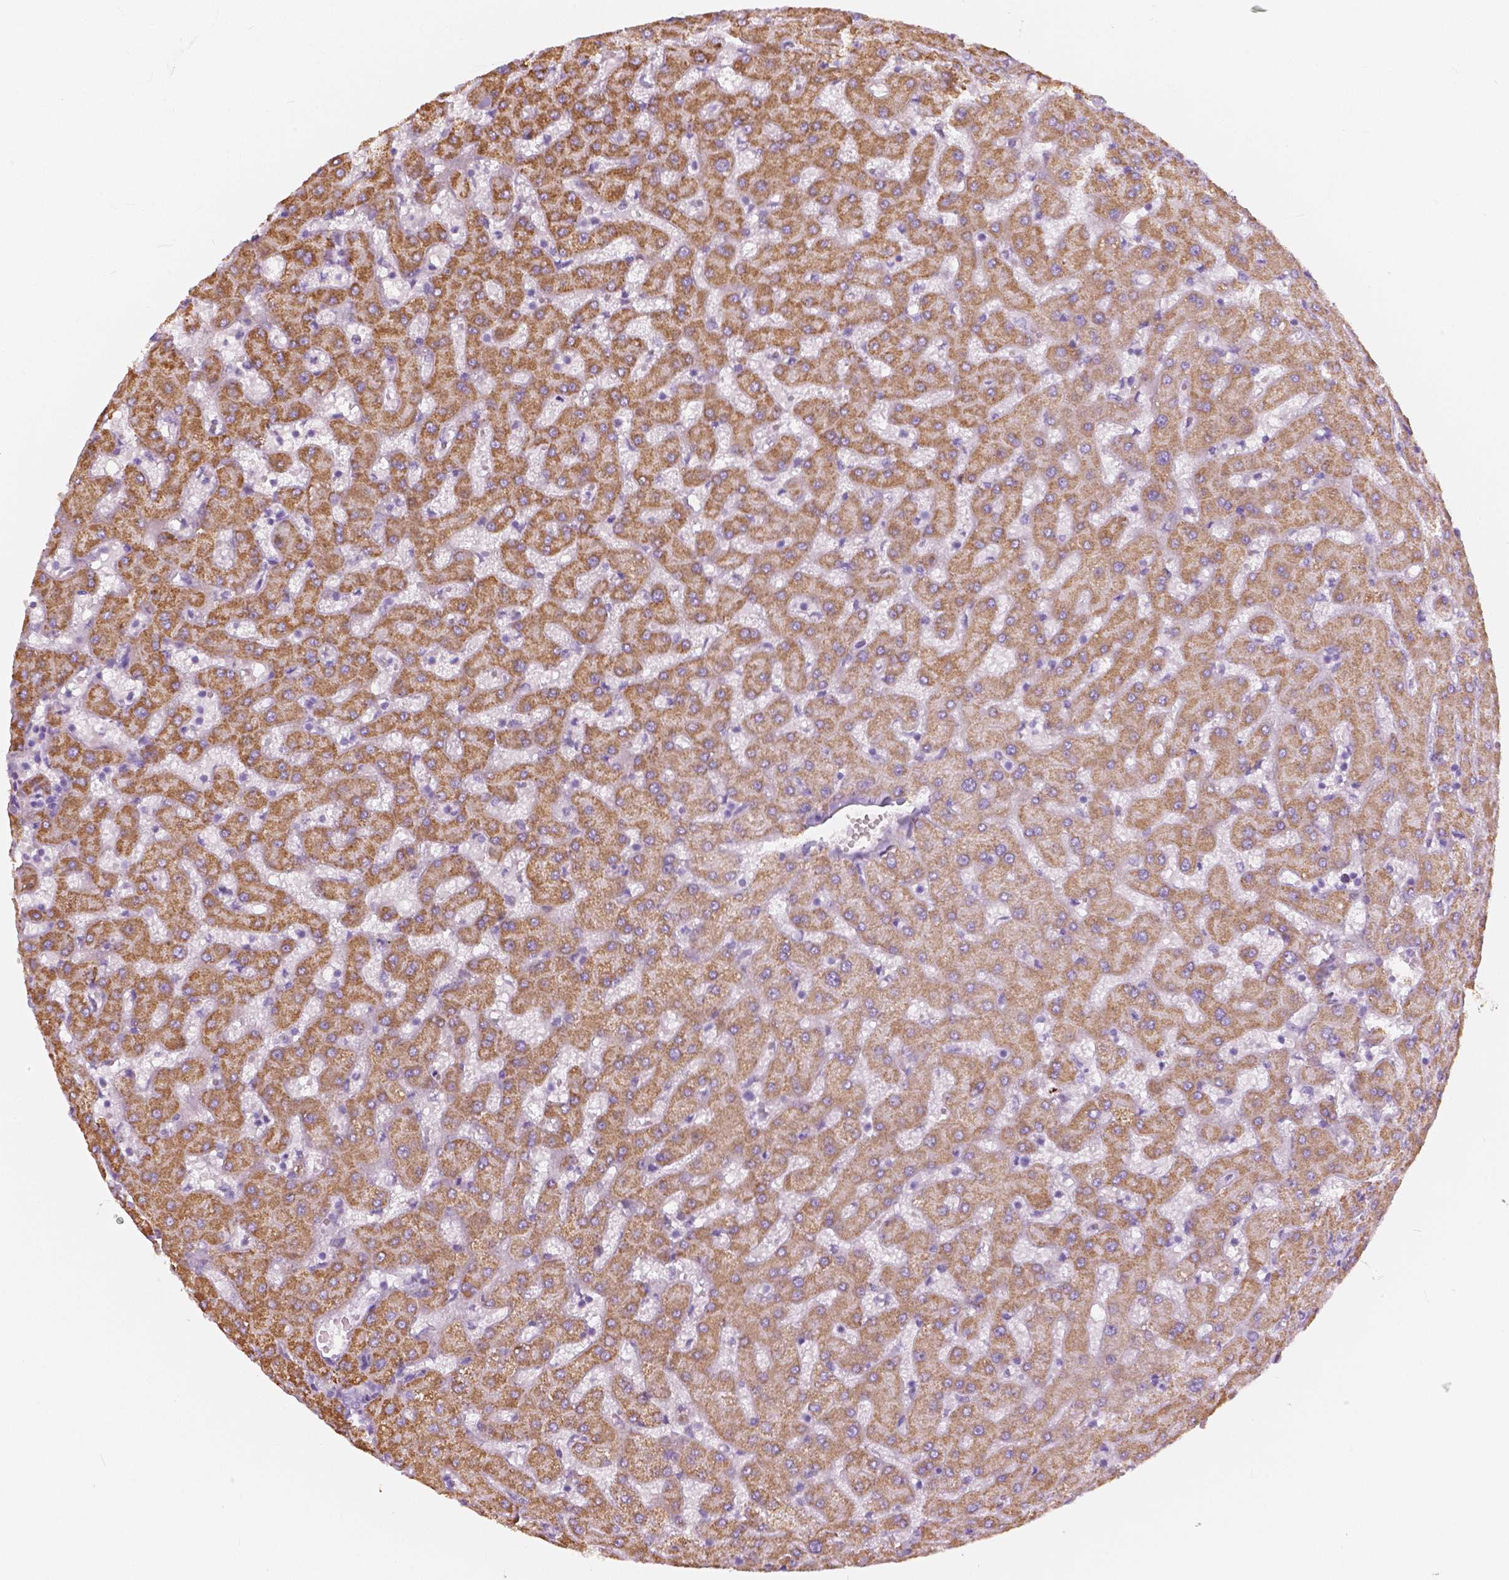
{"staining": {"intensity": "negative", "quantity": "none", "location": "none"}, "tissue": "liver", "cell_type": "Cholangiocytes", "image_type": "normal", "snomed": [{"axis": "morphology", "description": "Normal tissue, NOS"}, {"axis": "topography", "description": "Liver"}], "caption": "High power microscopy image of an immunohistochemistry histopathology image of normal liver, revealing no significant expression in cholangiocytes. (Stains: DAB (3,3'-diaminobenzidine) IHC with hematoxylin counter stain, Microscopy: brightfield microscopy at high magnification).", "gene": "A4GNT", "patient": {"sex": "female", "age": 63}}